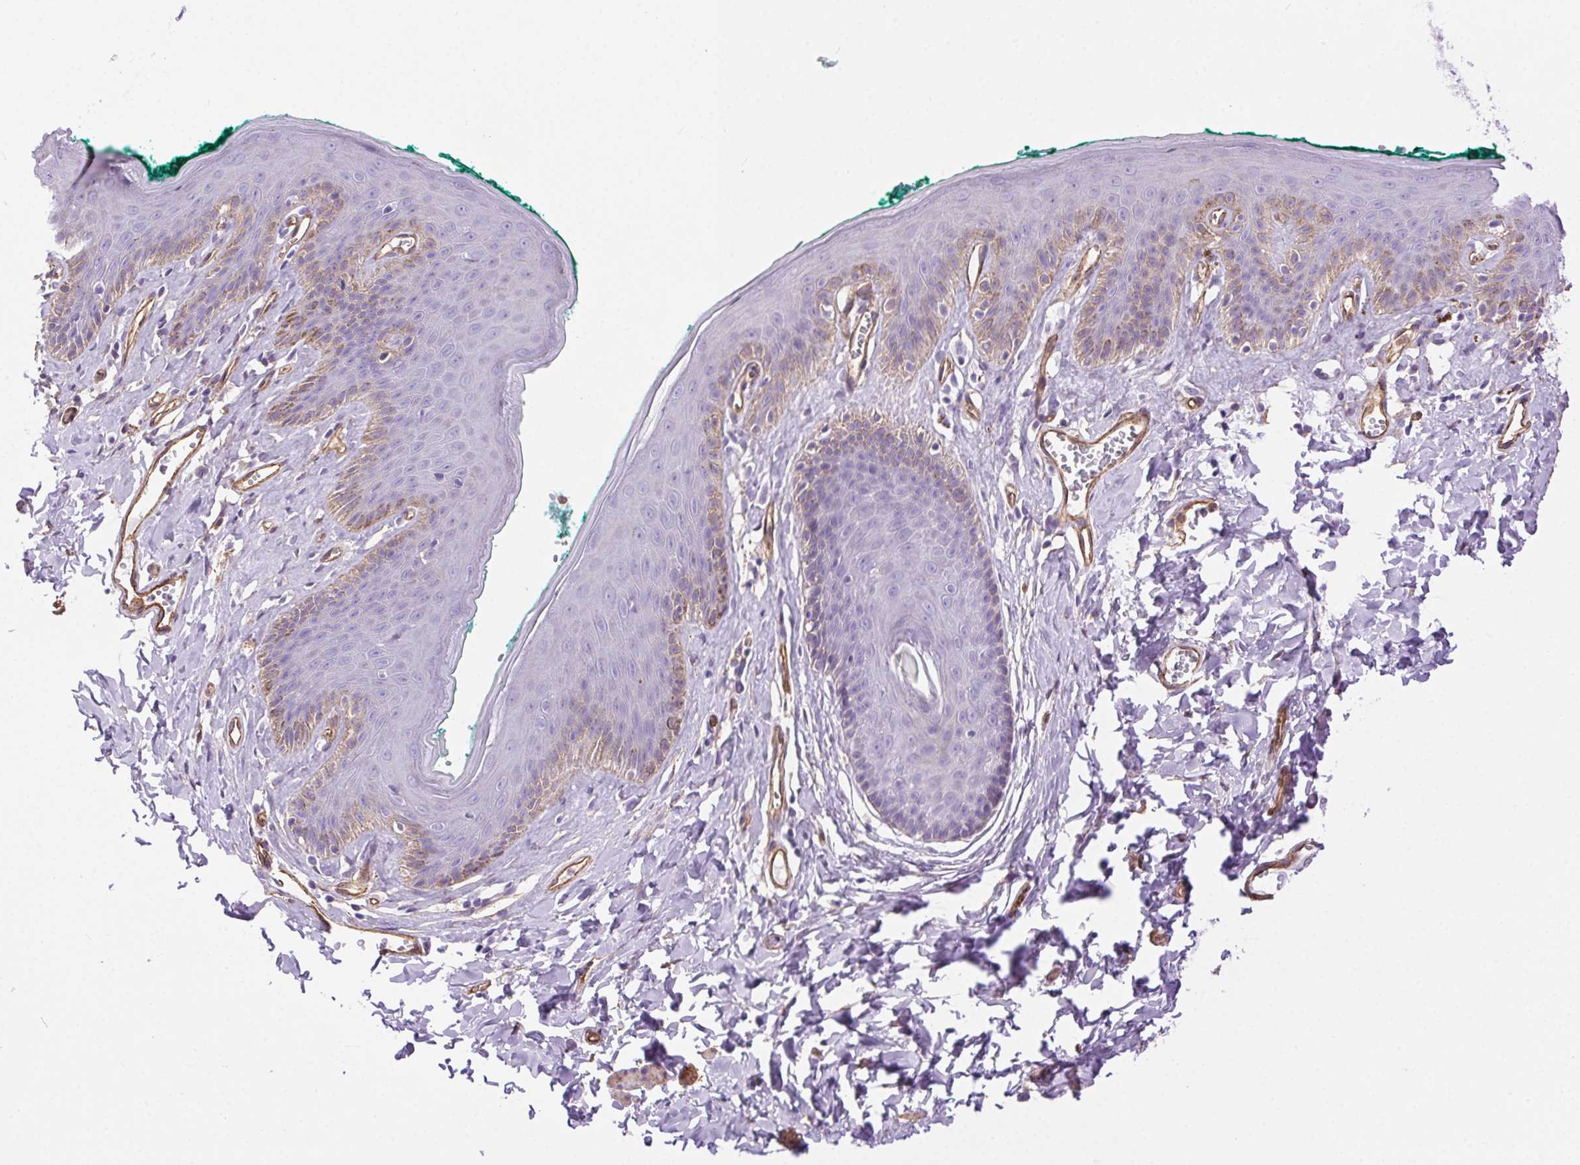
{"staining": {"intensity": "weak", "quantity": "<25%", "location": "cytoplasmic/membranous"}, "tissue": "skin", "cell_type": "Epidermal cells", "image_type": "normal", "snomed": [{"axis": "morphology", "description": "Normal tissue, NOS"}, {"axis": "topography", "description": "Vulva"}, {"axis": "topography", "description": "Peripheral nerve tissue"}], "caption": "Human skin stained for a protein using immunohistochemistry demonstrates no expression in epidermal cells.", "gene": "SHCBP1L", "patient": {"sex": "female", "age": 66}}